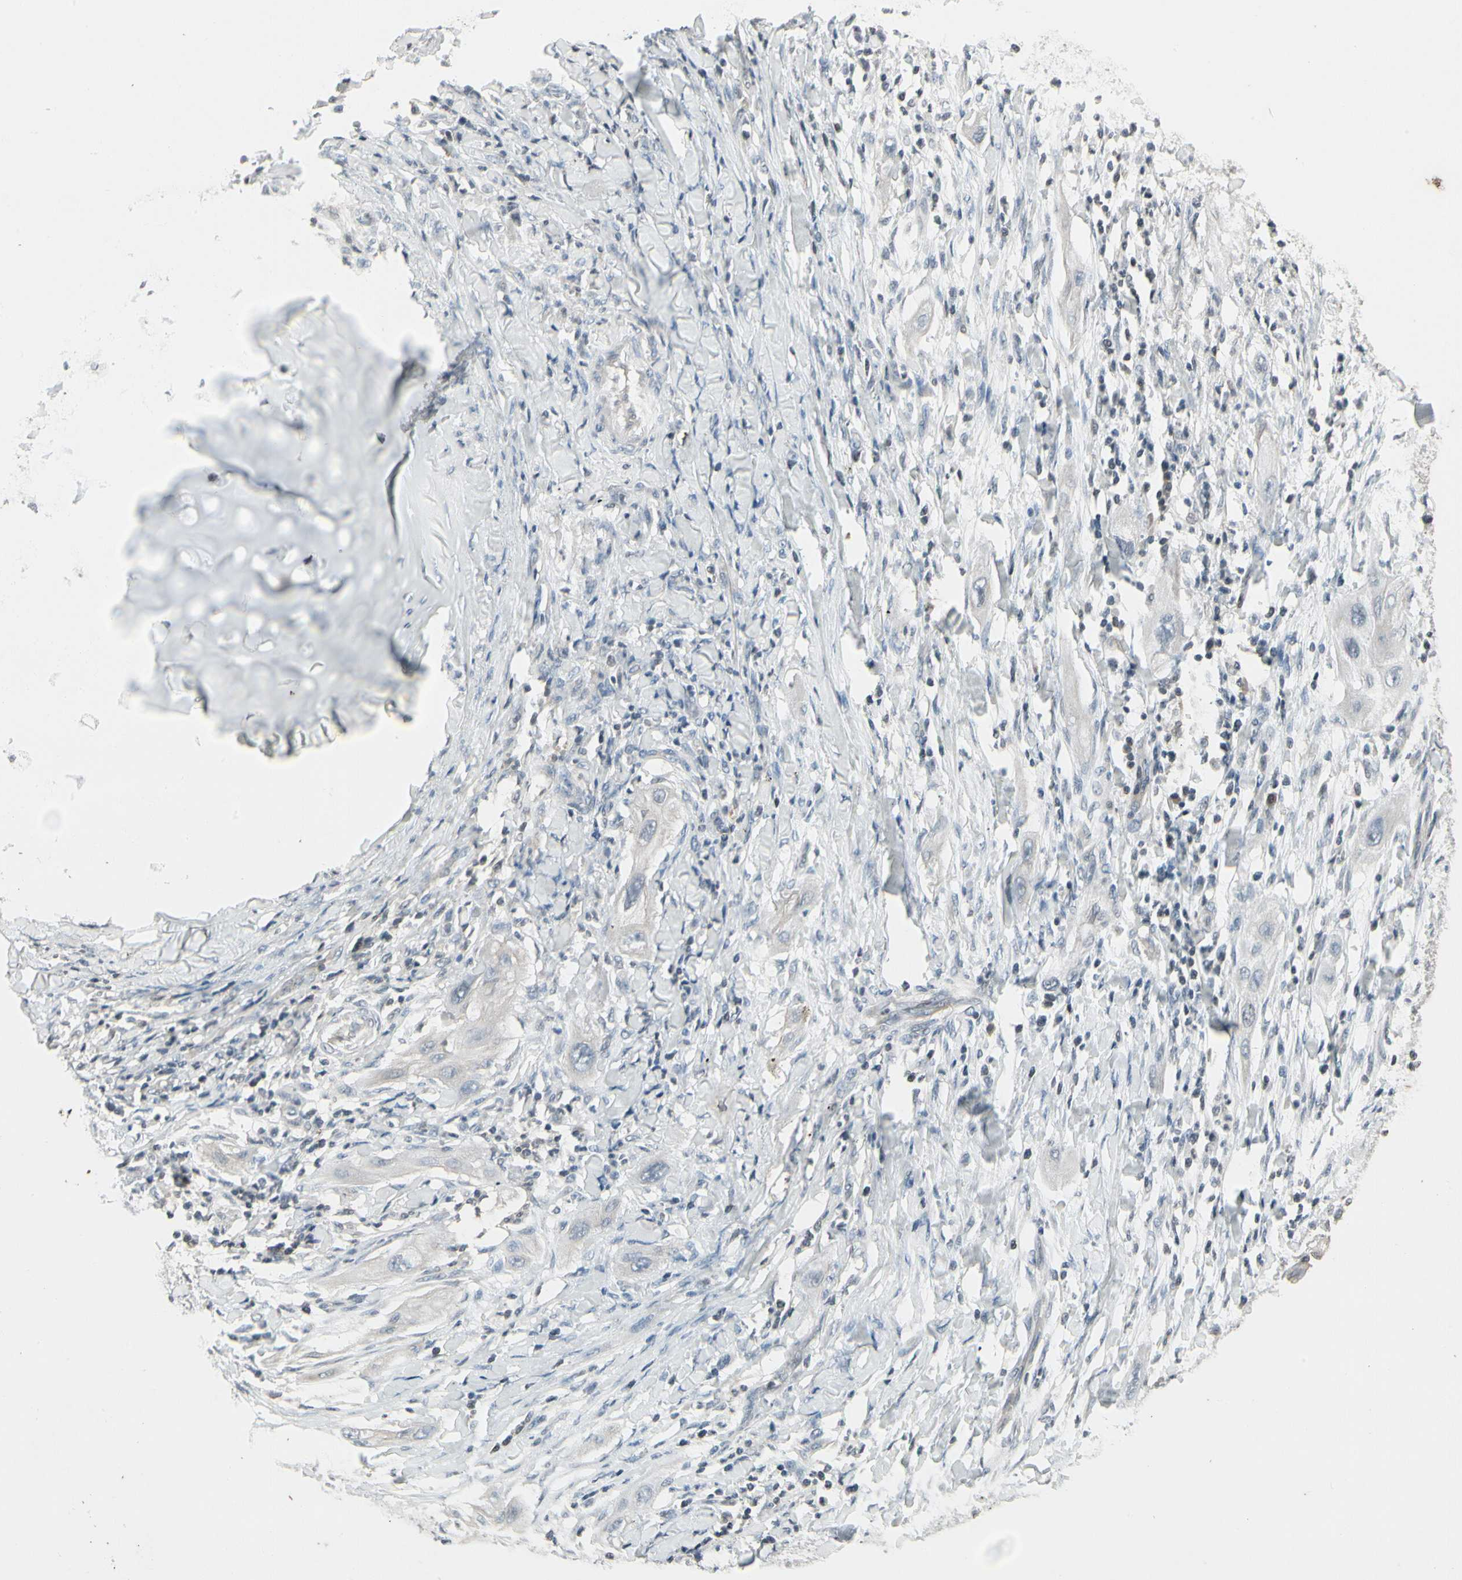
{"staining": {"intensity": "negative", "quantity": "none", "location": "none"}, "tissue": "lung cancer", "cell_type": "Tumor cells", "image_type": "cancer", "snomed": [{"axis": "morphology", "description": "Squamous cell carcinoma, NOS"}, {"axis": "topography", "description": "Lung"}], "caption": "Immunohistochemistry of lung cancer displays no expression in tumor cells.", "gene": "ARG2", "patient": {"sex": "female", "age": 47}}